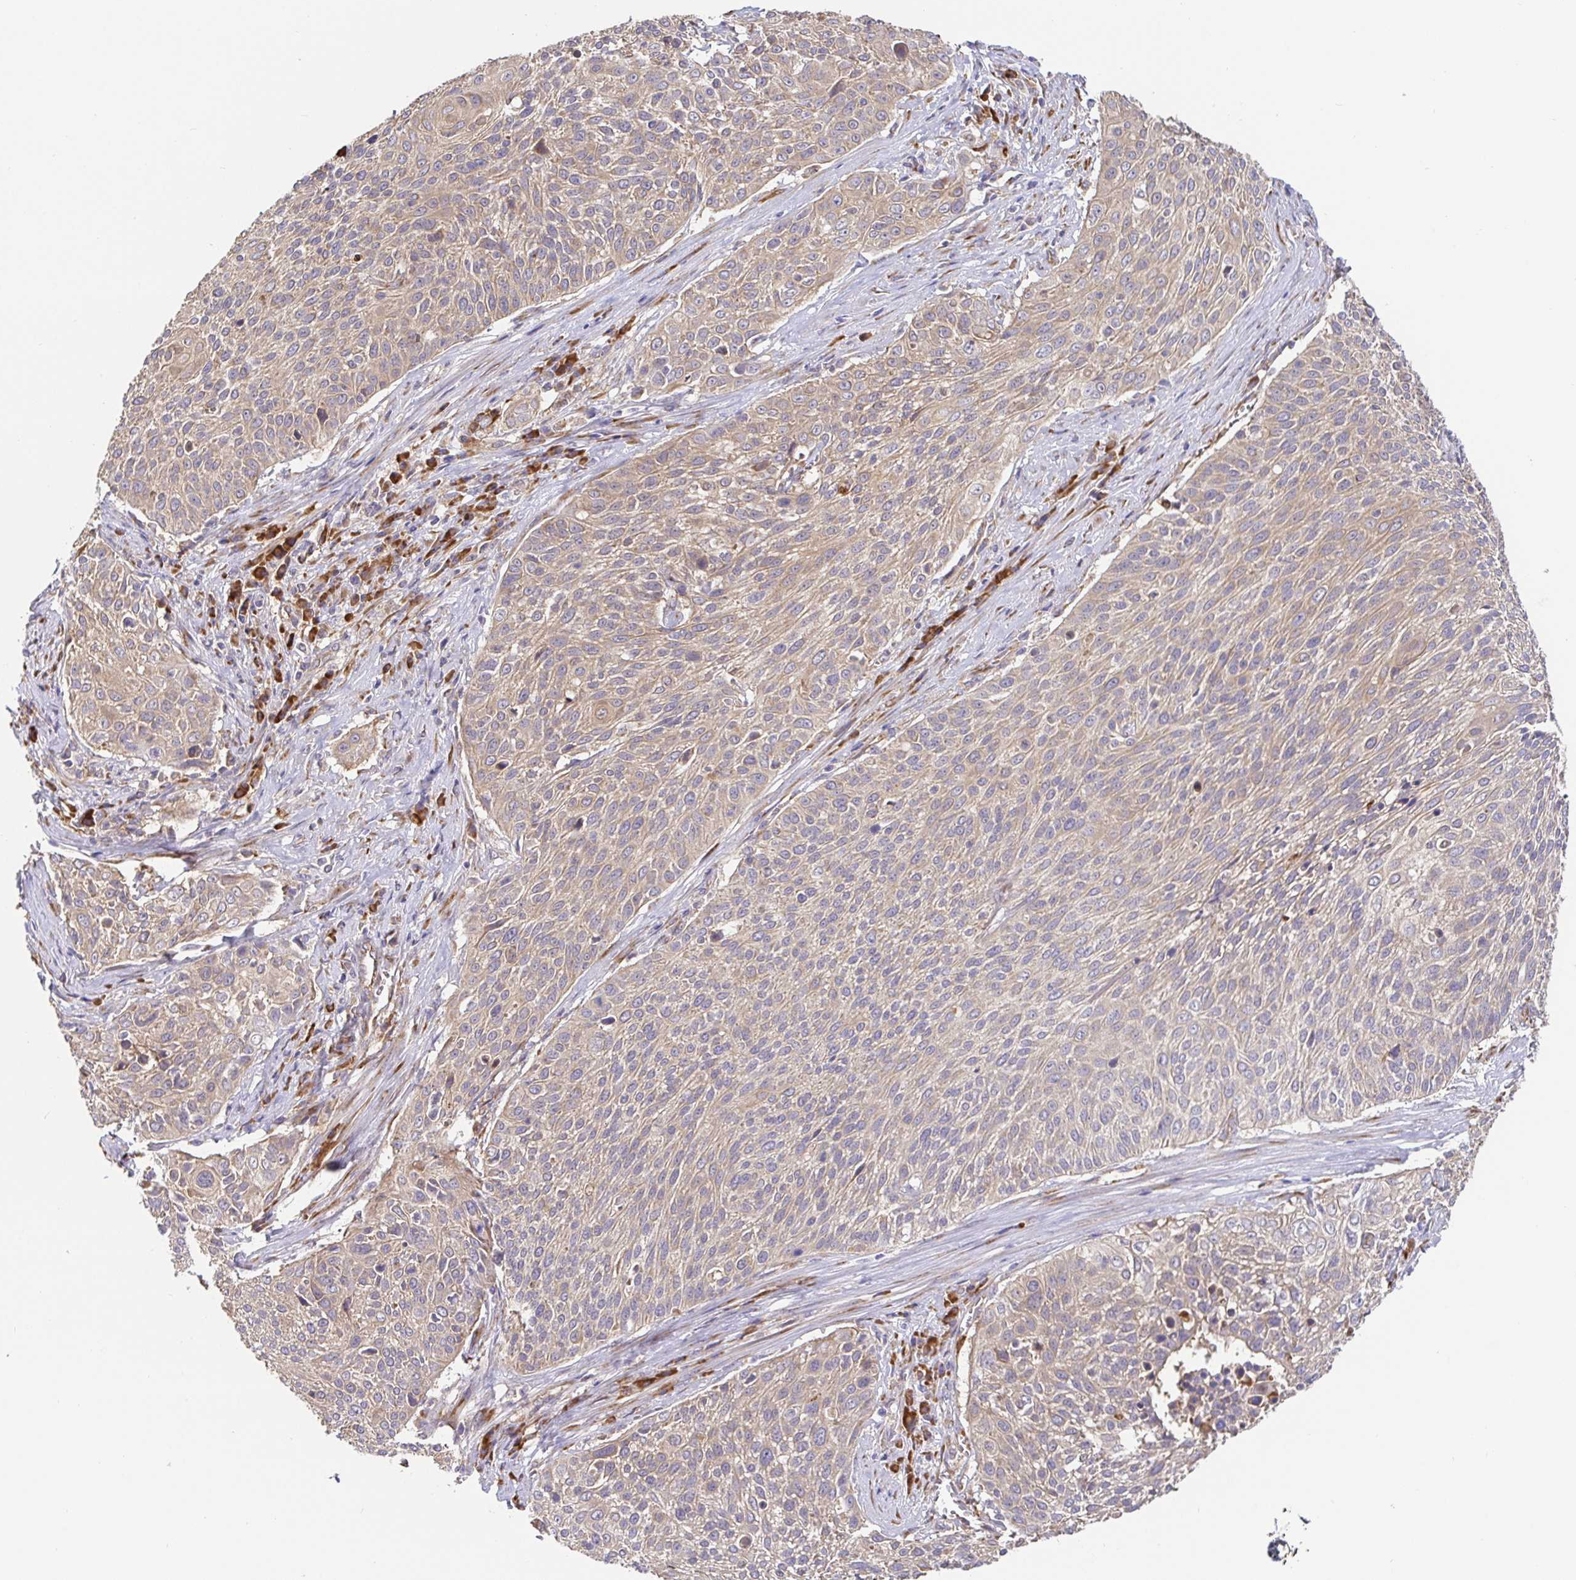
{"staining": {"intensity": "weak", "quantity": ">75%", "location": "cytoplasmic/membranous"}, "tissue": "cervical cancer", "cell_type": "Tumor cells", "image_type": "cancer", "snomed": [{"axis": "morphology", "description": "Squamous cell carcinoma, NOS"}, {"axis": "topography", "description": "Cervix"}], "caption": "Human squamous cell carcinoma (cervical) stained with a protein marker exhibits weak staining in tumor cells.", "gene": "PDPK1", "patient": {"sex": "female", "age": 31}}